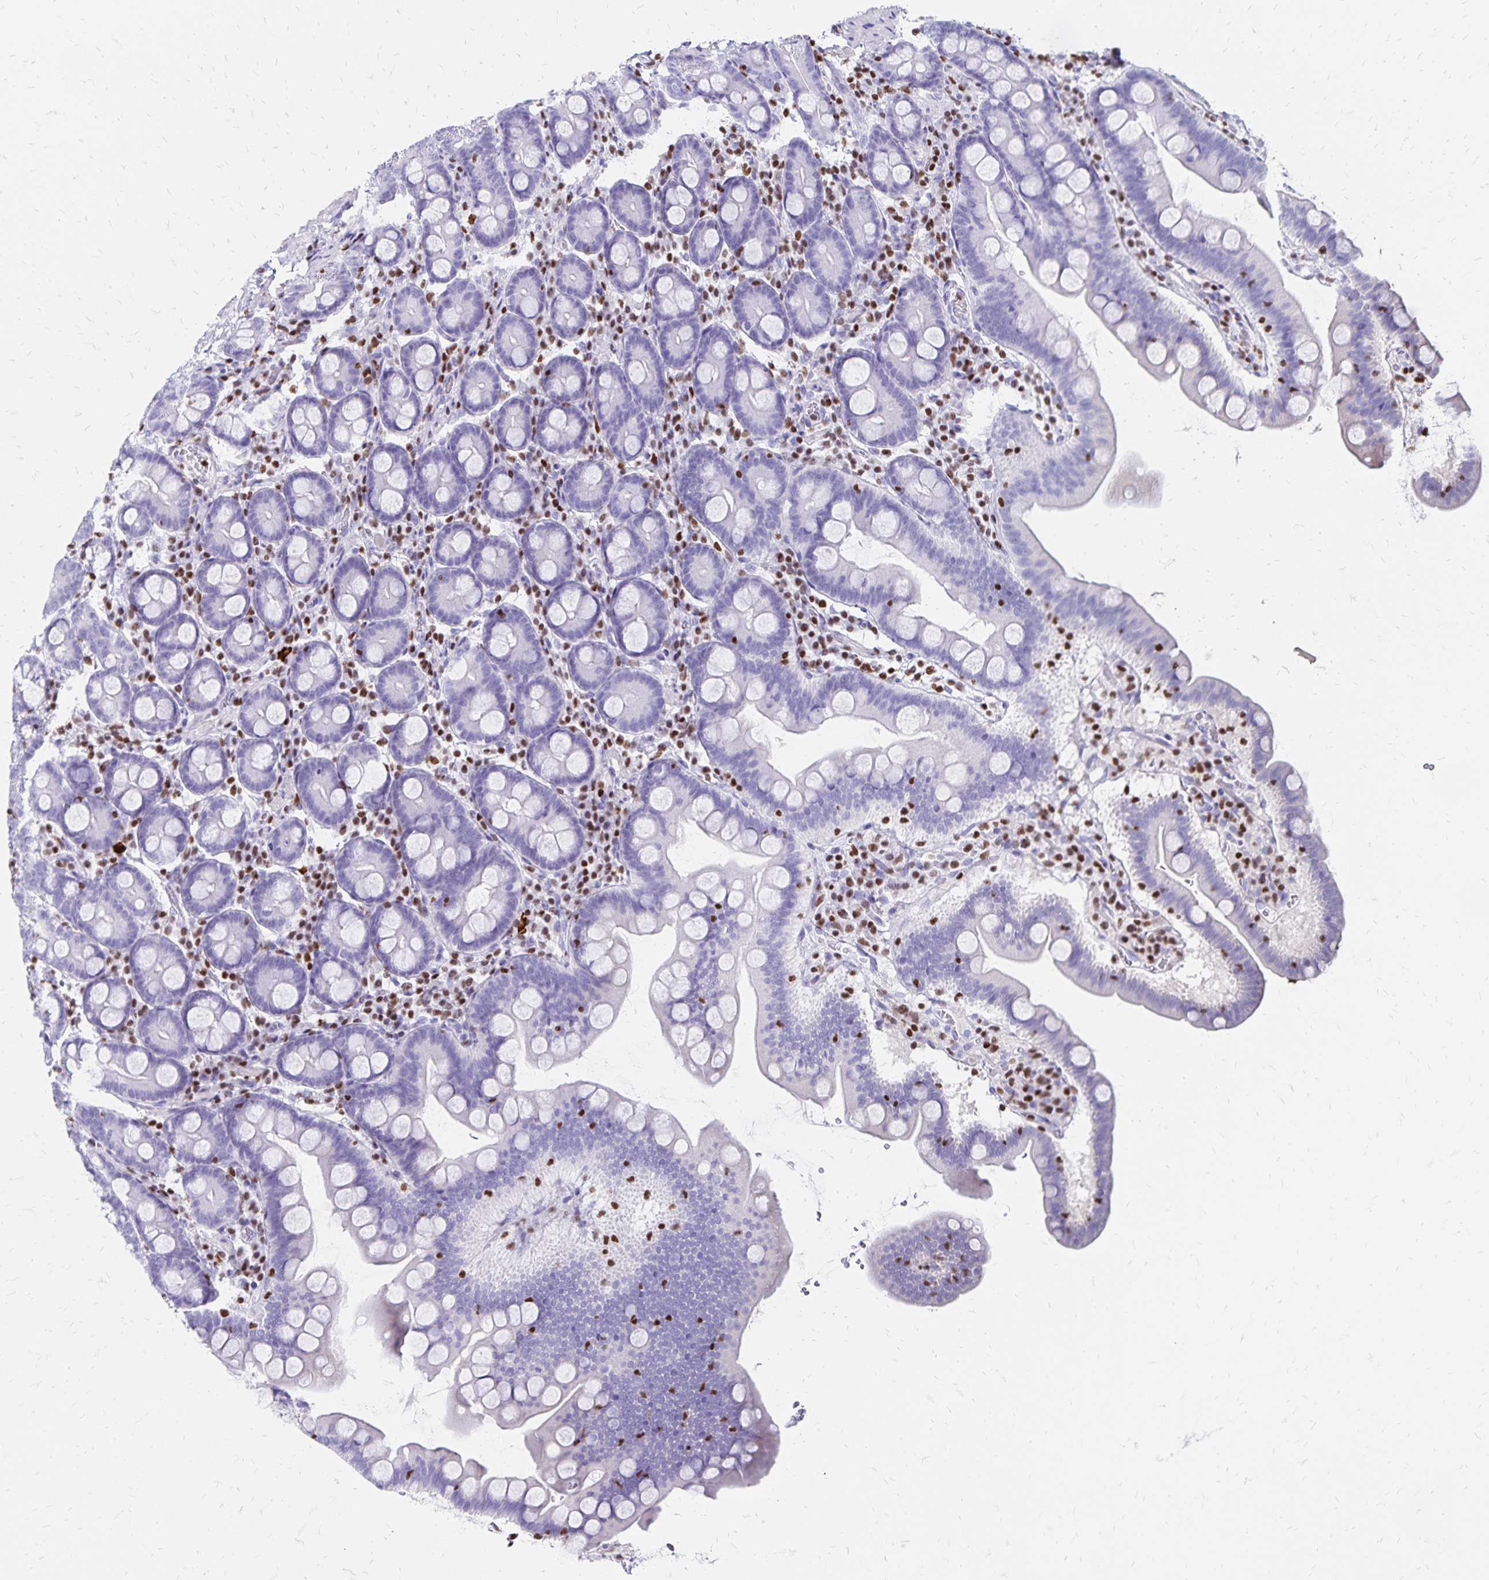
{"staining": {"intensity": "negative", "quantity": "none", "location": "none"}, "tissue": "duodenum", "cell_type": "Glandular cells", "image_type": "normal", "snomed": [{"axis": "morphology", "description": "Normal tissue, NOS"}, {"axis": "topography", "description": "Pancreas"}, {"axis": "topography", "description": "Duodenum"}], "caption": "Duodenum was stained to show a protein in brown. There is no significant expression in glandular cells.", "gene": "IKZF1", "patient": {"sex": "male", "age": 59}}